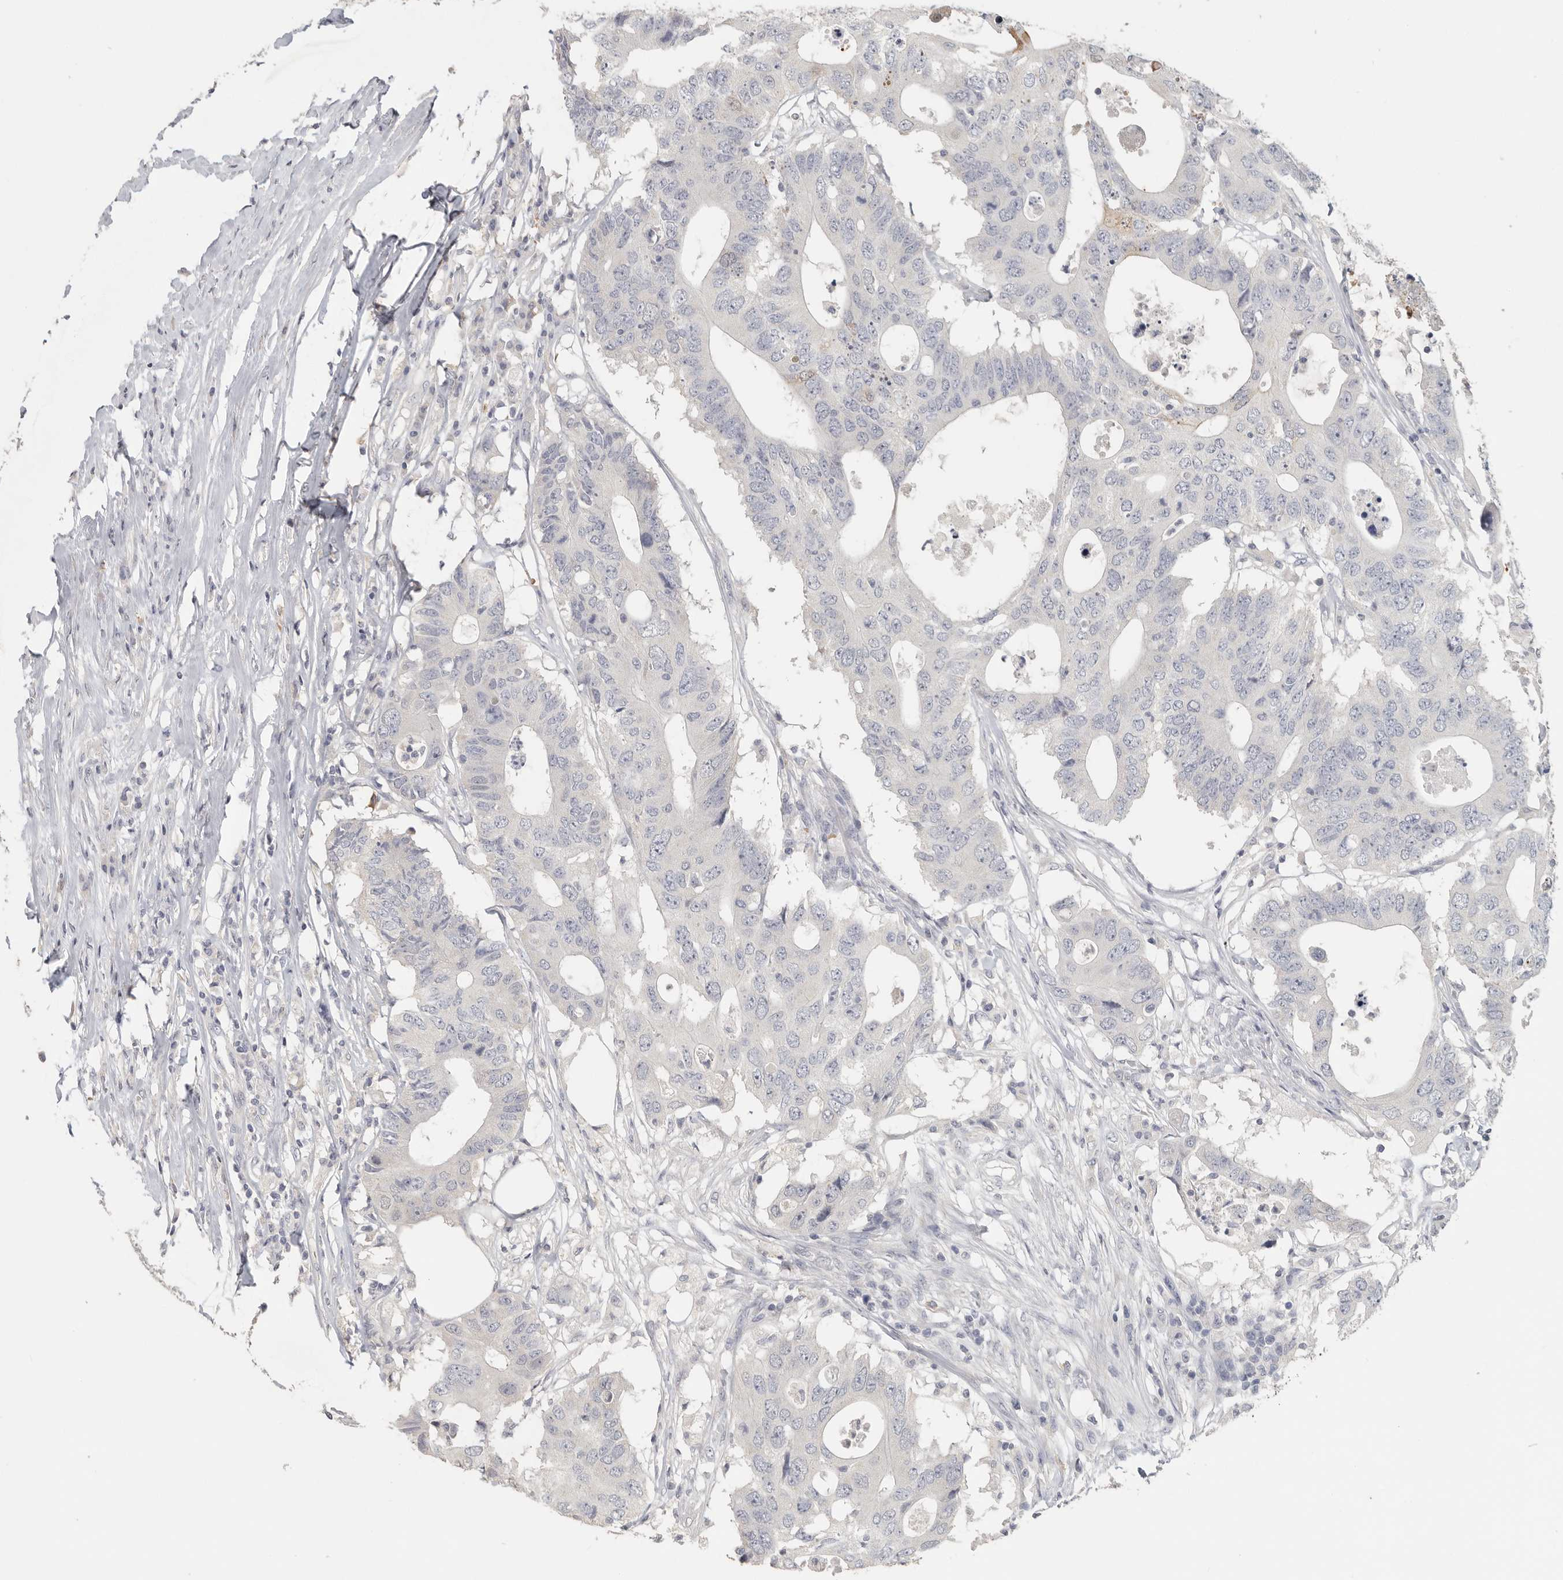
{"staining": {"intensity": "moderate", "quantity": "<25%", "location": "cytoplasmic/membranous,nuclear"}, "tissue": "colorectal cancer", "cell_type": "Tumor cells", "image_type": "cancer", "snomed": [{"axis": "morphology", "description": "Adenocarcinoma, NOS"}, {"axis": "topography", "description": "Colon"}], "caption": "The micrograph shows staining of colorectal adenocarcinoma, revealing moderate cytoplasmic/membranous and nuclear protein positivity (brown color) within tumor cells.", "gene": "DNAJC11", "patient": {"sex": "male", "age": 71}}